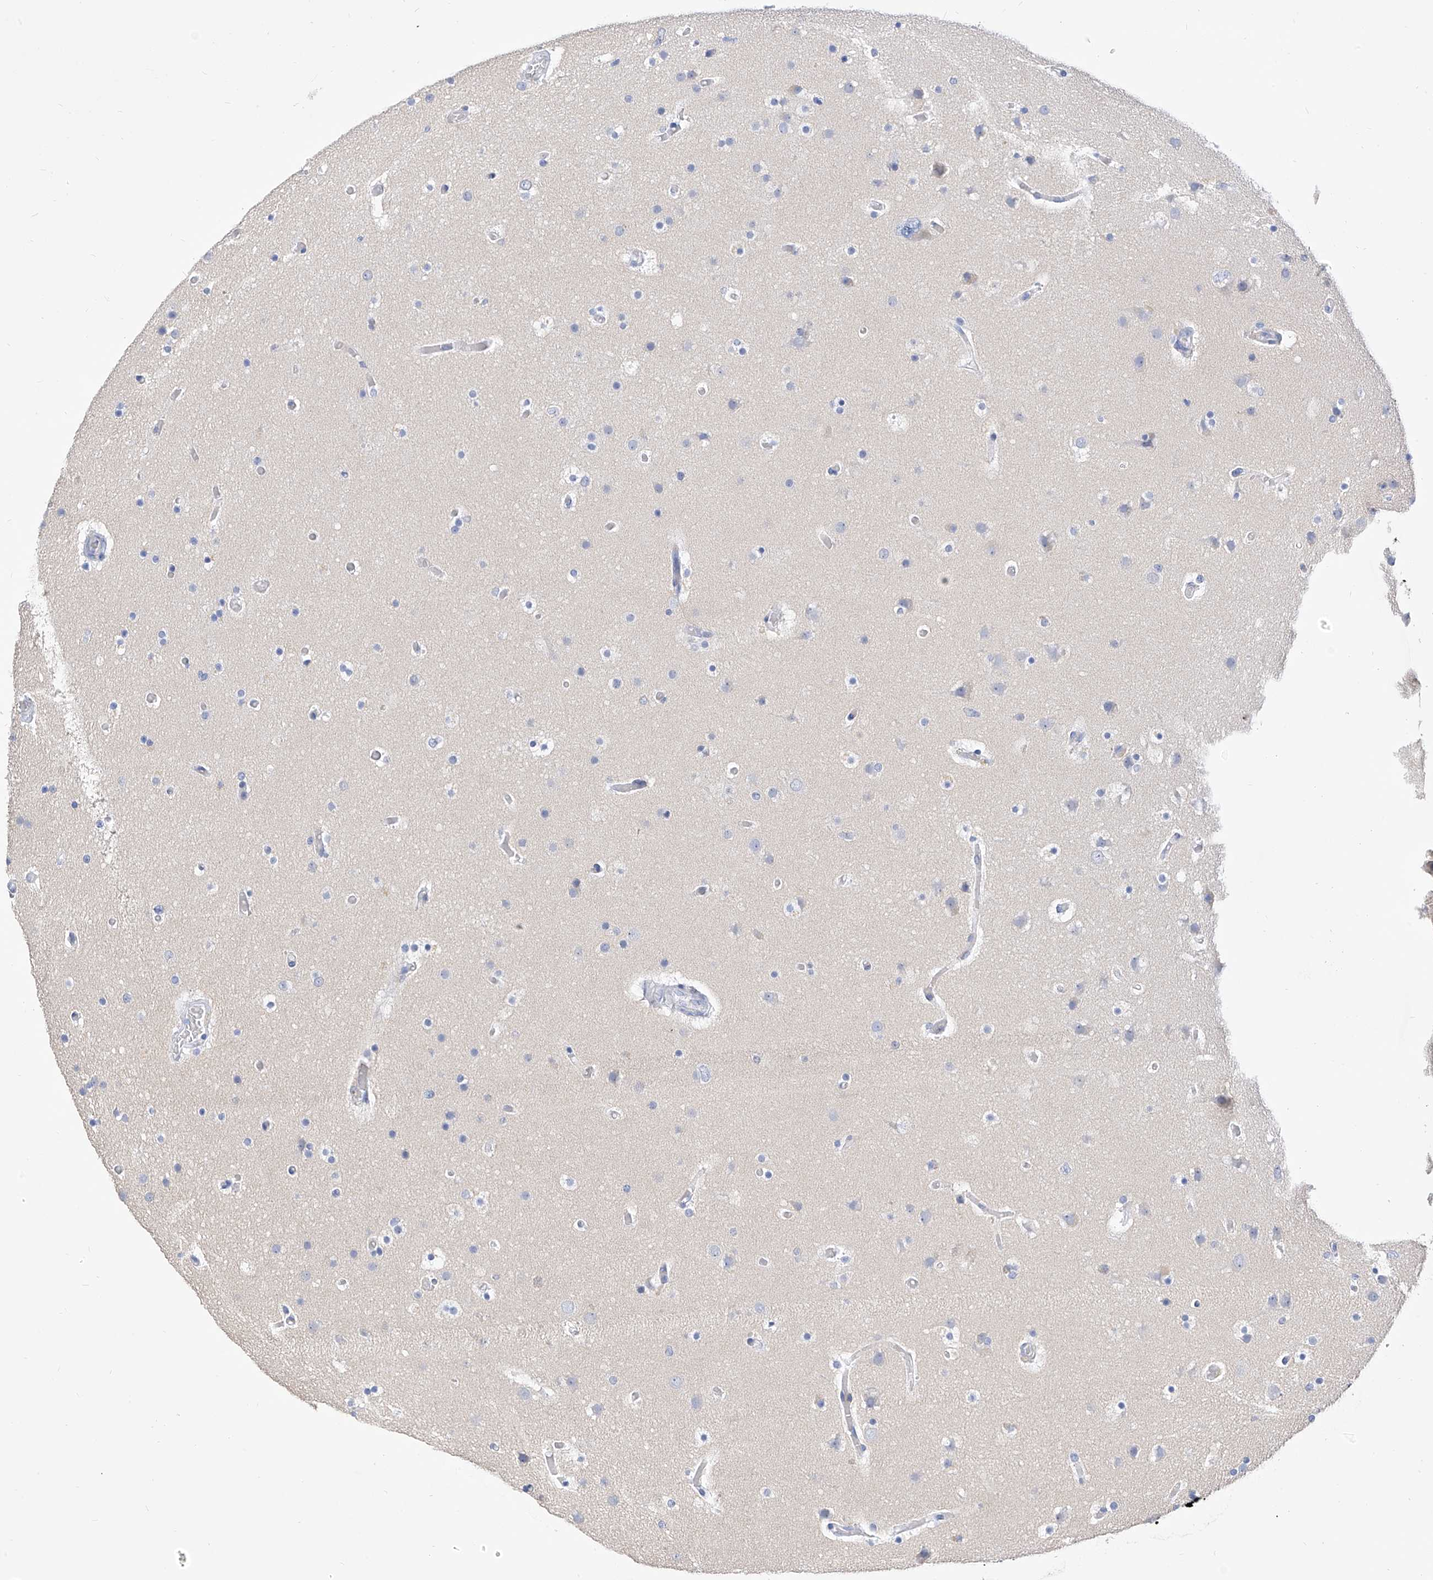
{"staining": {"intensity": "negative", "quantity": "none", "location": "none"}, "tissue": "glioma", "cell_type": "Tumor cells", "image_type": "cancer", "snomed": [{"axis": "morphology", "description": "Glioma, malignant, High grade"}, {"axis": "topography", "description": "Cerebral cortex"}], "caption": "Immunohistochemistry (IHC) photomicrograph of neoplastic tissue: human malignant glioma (high-grade) stained with DAB reveals no significant protein staining in tumor cells.", "gene": "ZZEF1", "patient": {"sex": "female", "age": 36}}